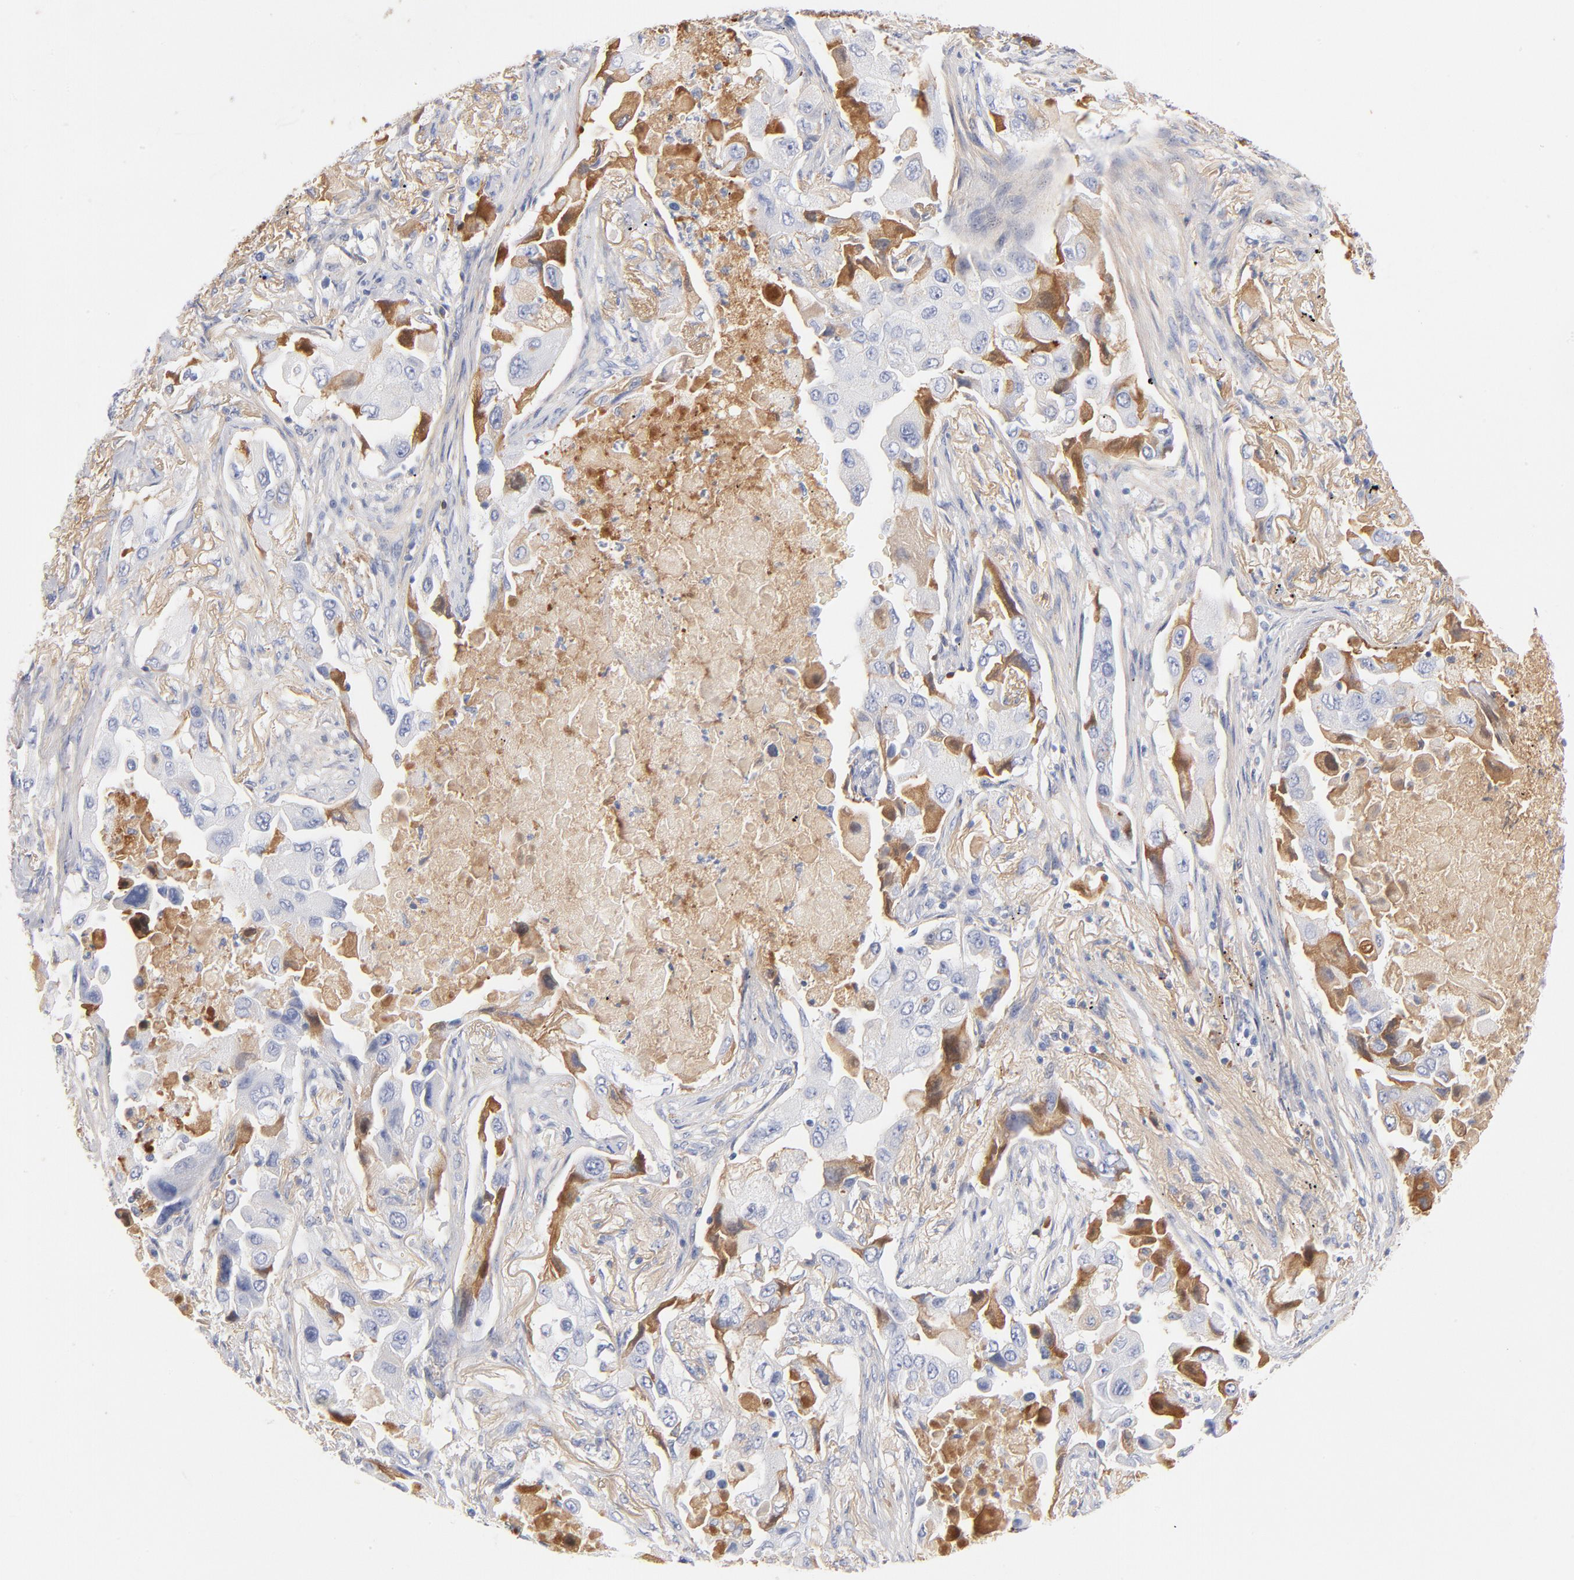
{"staining": {"intensity": "moderate", "quantity": "<25%", "location": "cytoplasmic/membranous"}, "tissue": "lung cancer", "cell_type": "Tumor cells", "image_type": "cancer", "snomed": [{"axis": "morphology", "description": "Adenocarcinoma, NOS"}, {"axis": "topography", "description": "Lung"}], "caption": "Moderate cytoplasmic/membranous protein staining is present in approximately <25% of tumor cells in lung cancer (adenocarcinoma).", "gene": "C3", "patient": {"sex": "female", "age": 65}}